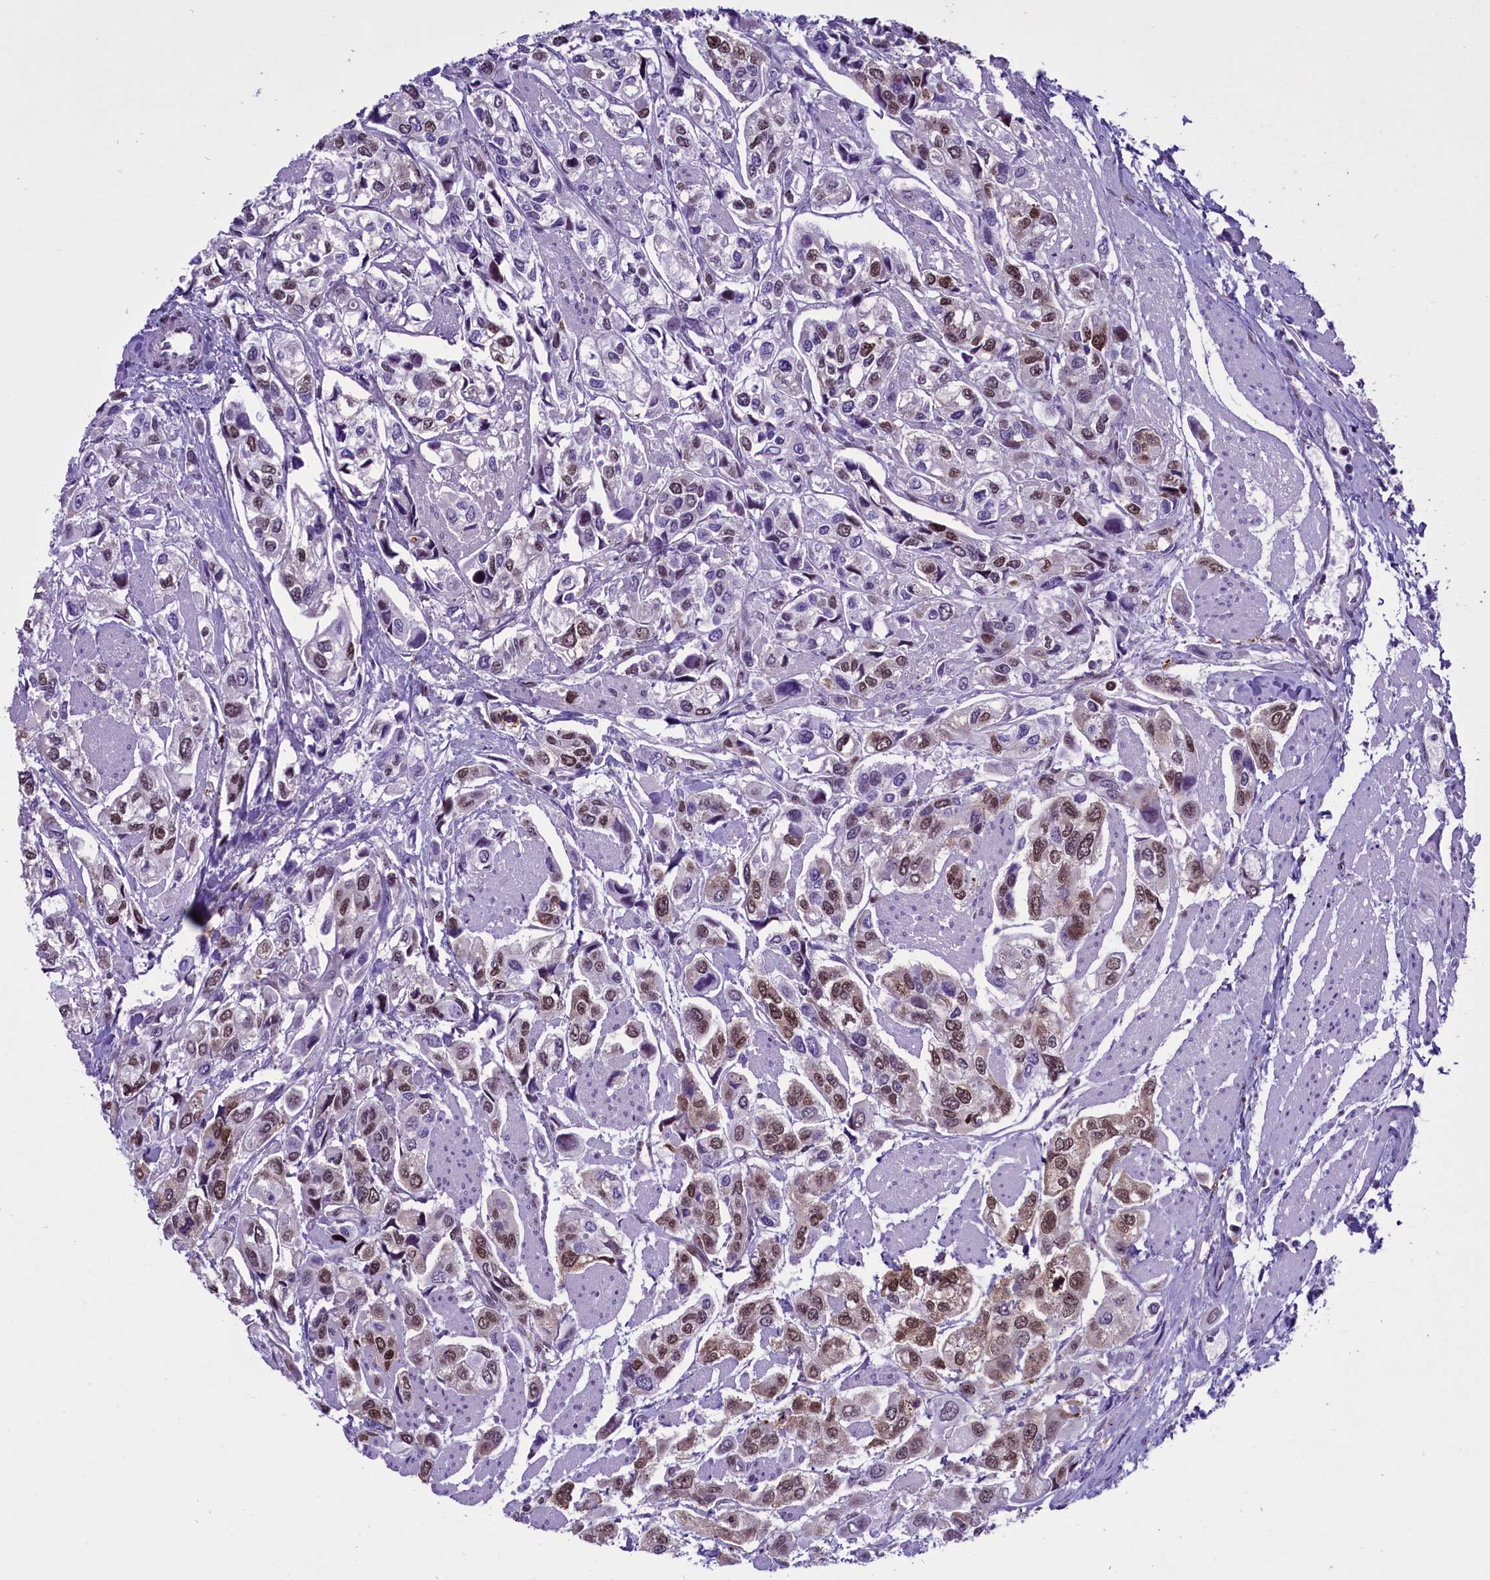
{"staining": {"intensity": "moderate", "quantity": "25%-75%", "location": "nuclear"}, "tissue": "urothelial cancer", "cell_type": "Tumor cells", "image_type": "cancer", "snomed": [{"axis": "morphology", "description": "Urothelial carcinoma, High grade"}, {"axis": "topography", "description": "Urinary bladder"}], "caption": "Immunohistochemical staining of human high-grade urothelial carcinoma demonstrates medium levels of moderate nuclear expression in approximately 25%-75% of tumor cells.", "gene": "RPS6KB1", "patient": {"sex": "male", "age": 67}}